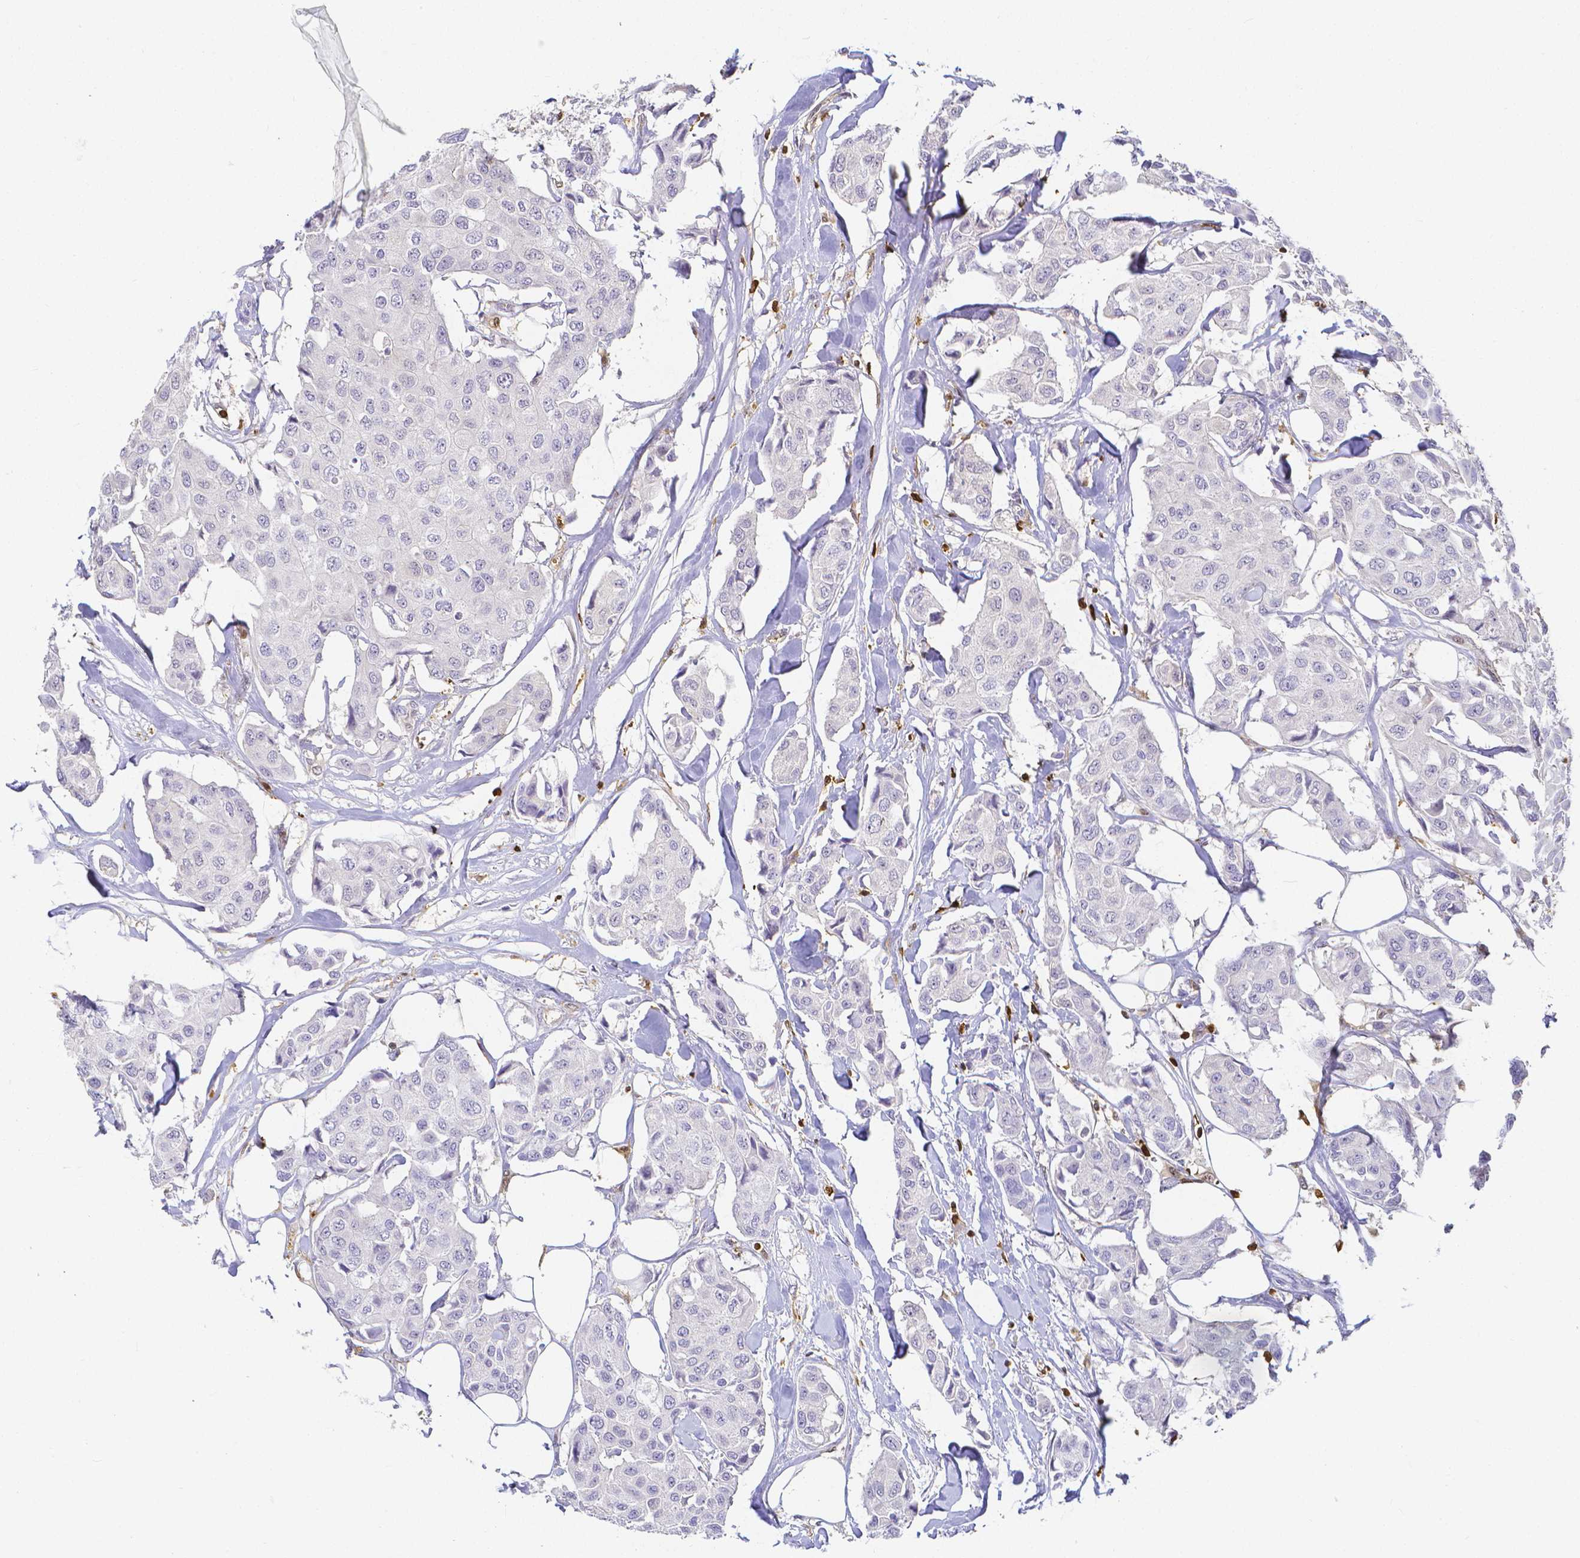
{"staining": {"intensity": "negative", "quantity": "none", "location": "none"}, "tissue": "breast cancer", "cell_type": "Tumor cells", "image_type": "cancer", "snomed": [{"axis": "morphology", "description": "Duct carcinoma"}, {"axis": "topography", "description": "Breast"}, {"axis": "topography", "description": "Lymph node"}], "caption": "Image shows no significant protein staining in tumor cells of breast infiltrating ductal carcinoma.", "gene": "COTL1", "patient": {"sex": "female", "age": 80}}